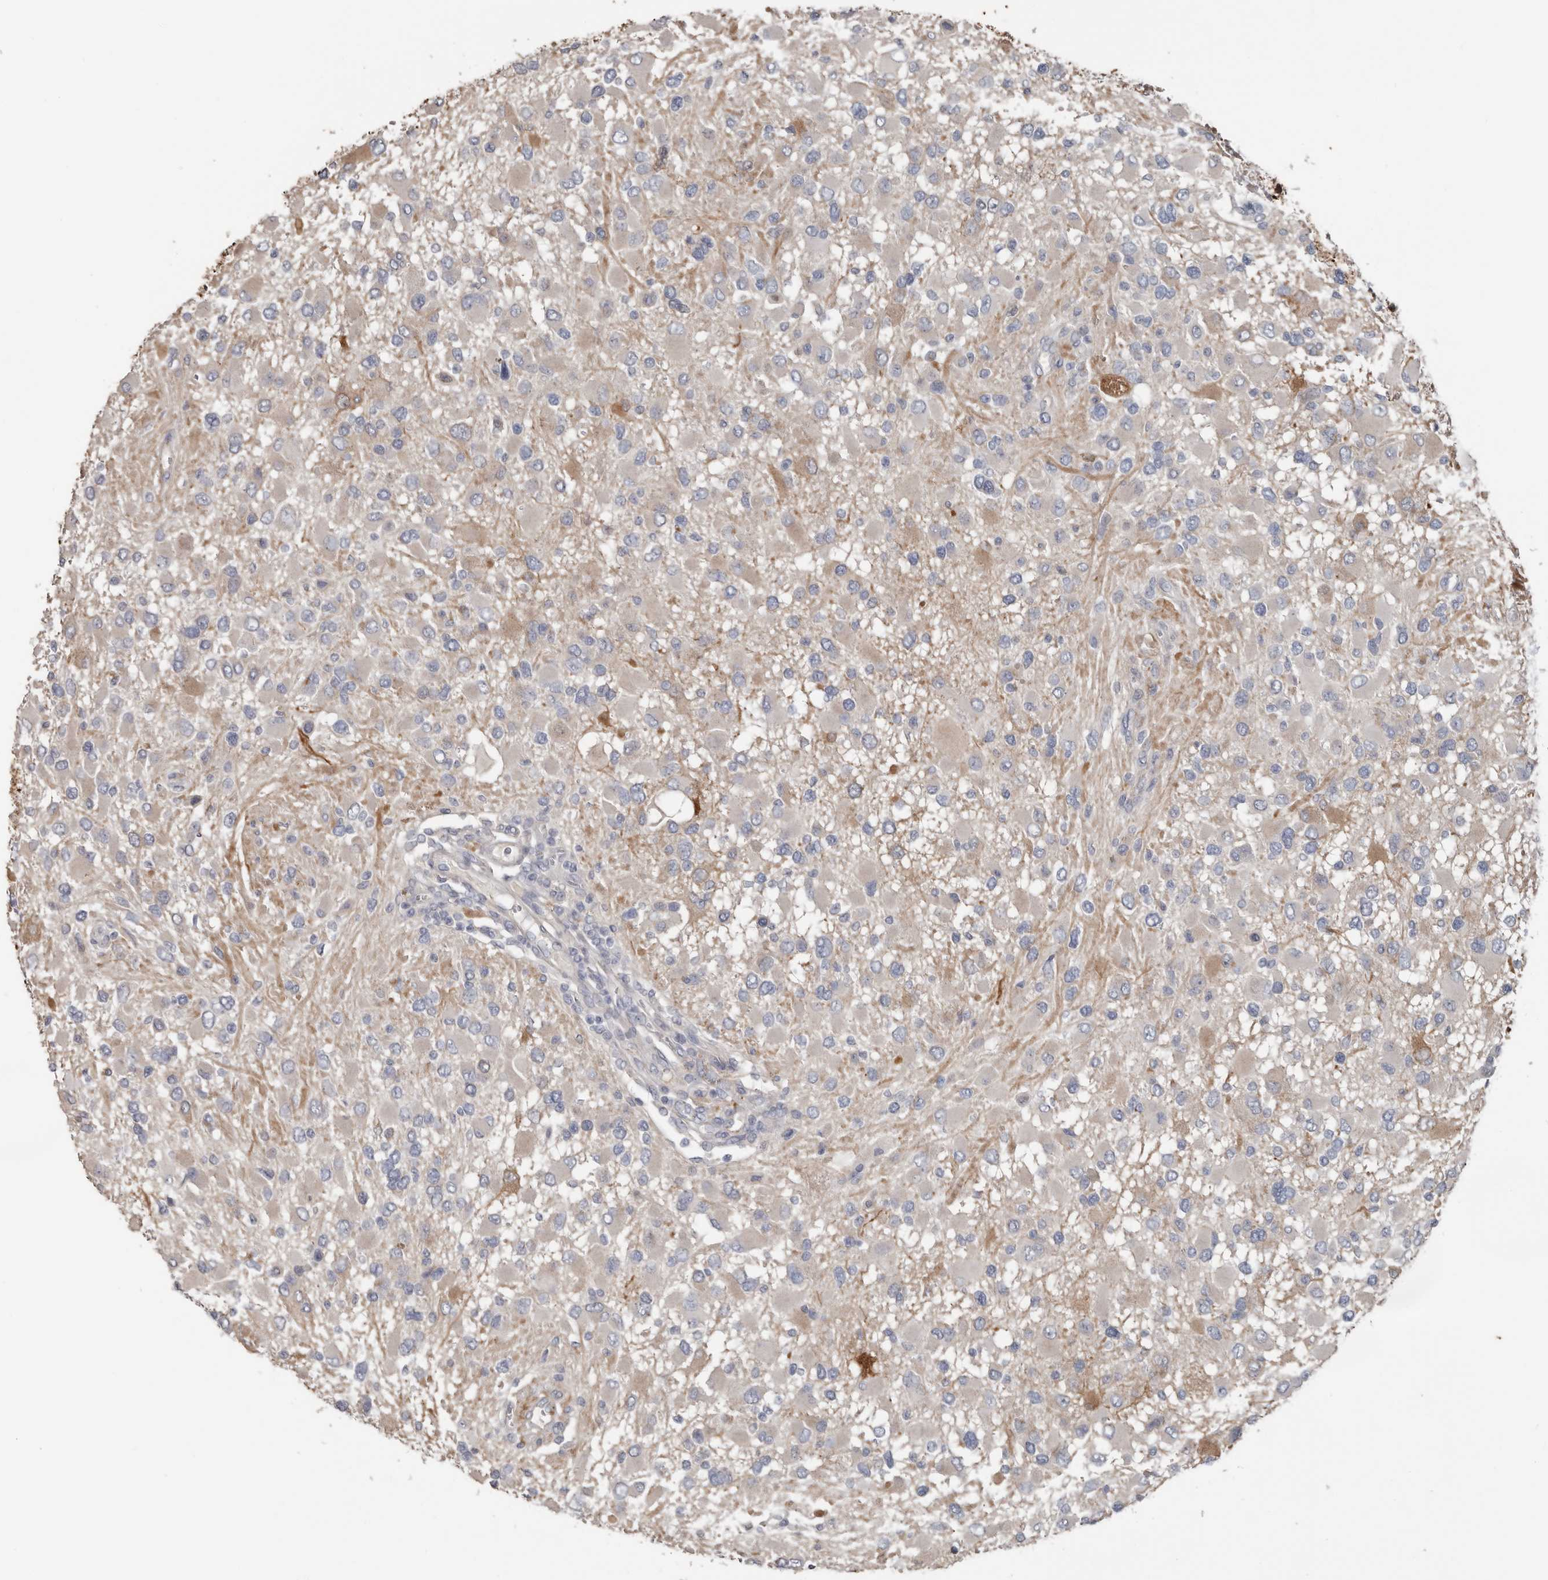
{"staining": {"intensity": "negative", "quantity": "none", "location": "none"}, "tissue": "glioma", "cell_type": "Tumor cells", "image_type": "cancer", "snomed": [{"axis": "morphology", "description": "Glioma, malignant, High grade"}, {"axis": "topography", "description": "Brain"}], "caption": "DAB immunohistochemical staining of malignant glioma (high-grade) demonstrates no significant positivity in tumor cells.", "gene": "FABP7", "patient": {"sex": "male", "age": 53}}